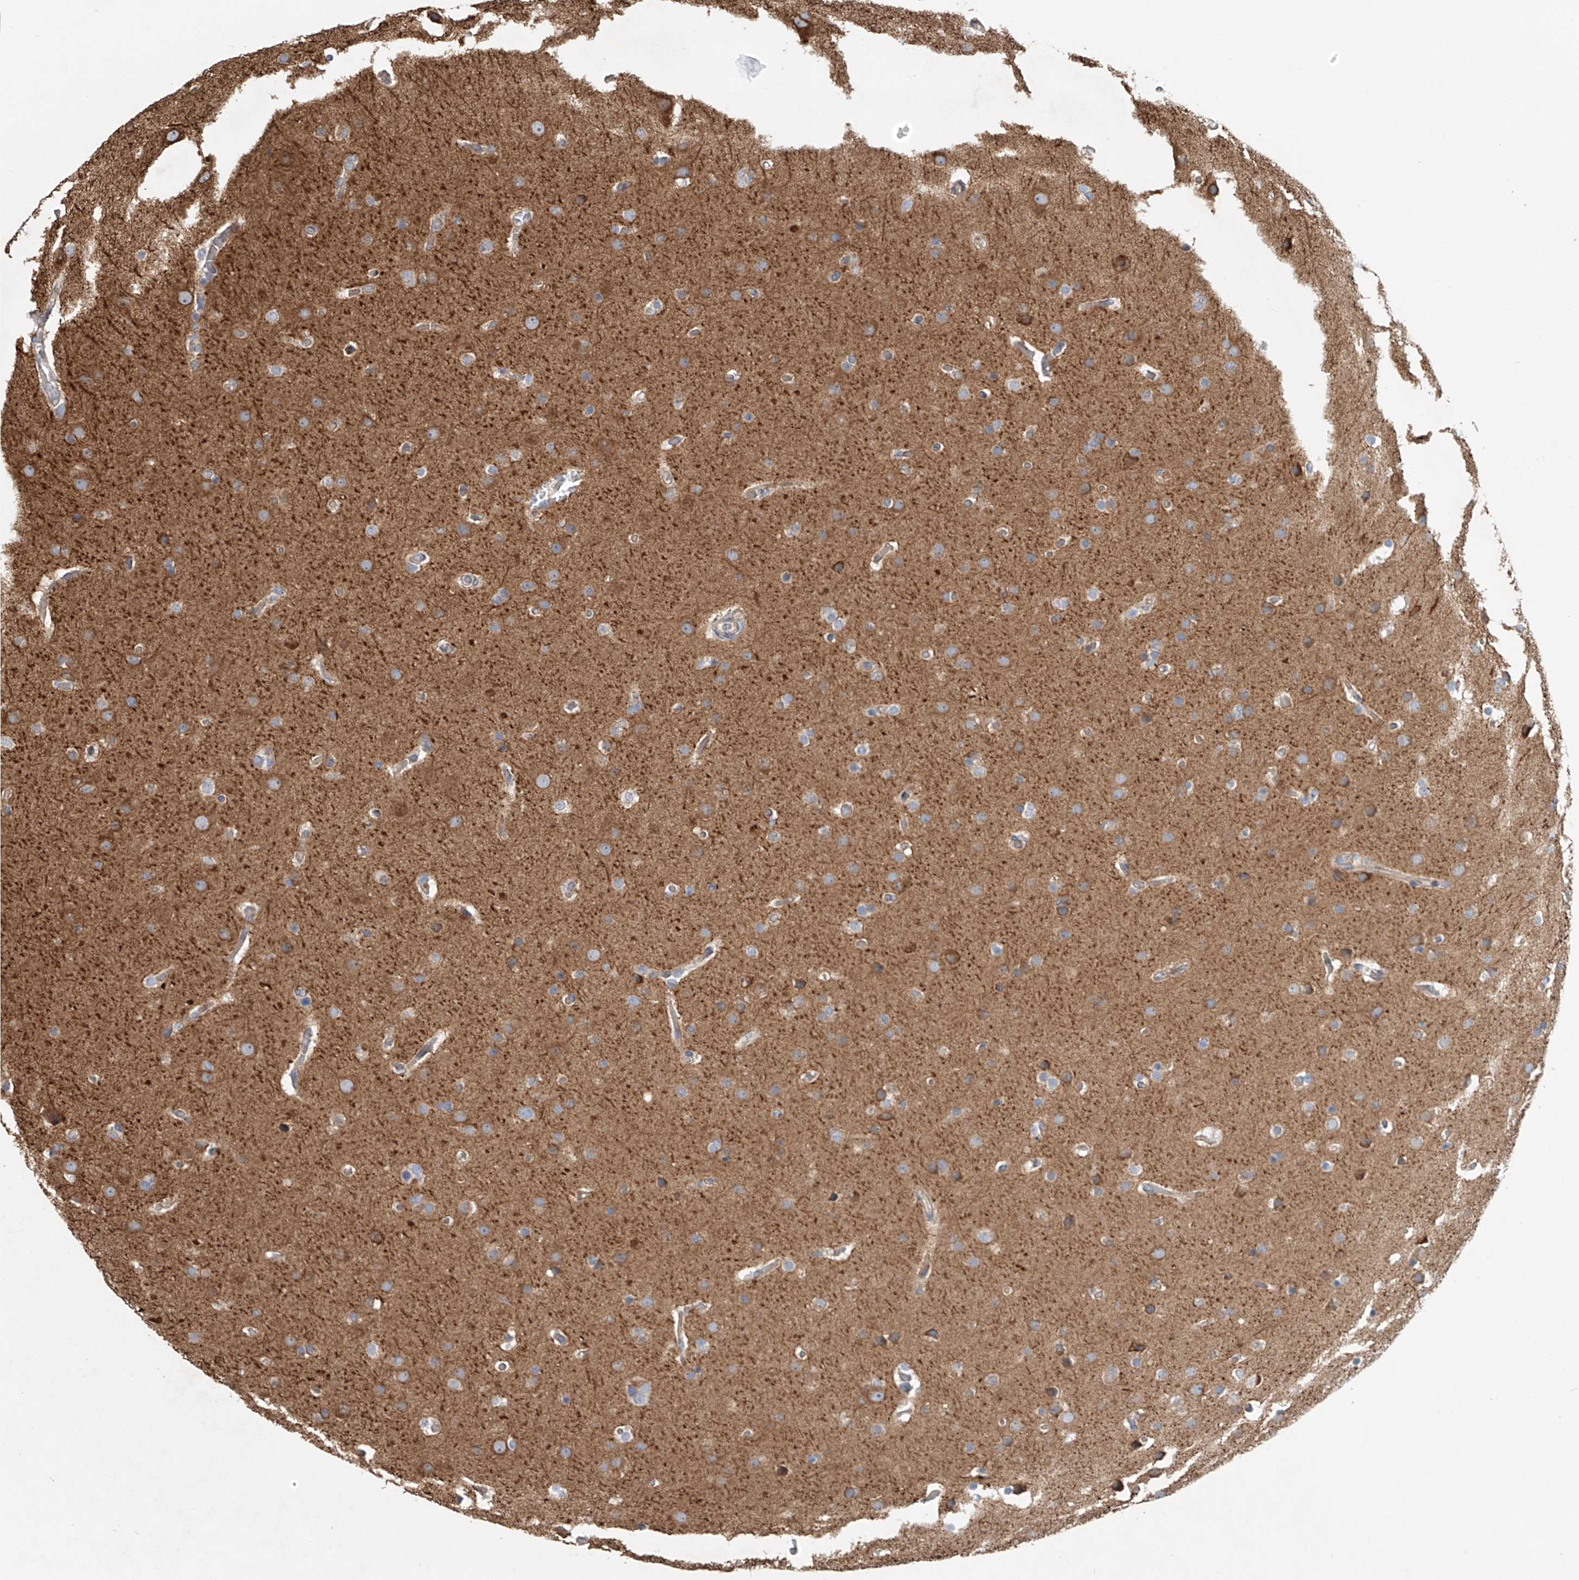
{"staining": {"intensity": "weak", "quantity": "25%-75%", "location": "cytoplasmic/membranous"}, "tissue": "glioma", "cell_type": "Tumor cells", "image_type": "cancer", "snomed": [{"axis": "morphology", "description": "Glioma, malignant, High grade"}, {"axis": "topography", "description": "Cerebral cortex"}], "caption": "There is low levels of weak cytoplasmic/membranous positivity in tumor cells of glioma, as demonstrated by immunohistochemical staining (brown color).", "gene": "SNAP29", "patient": {"sex": "female", "age": 36}}